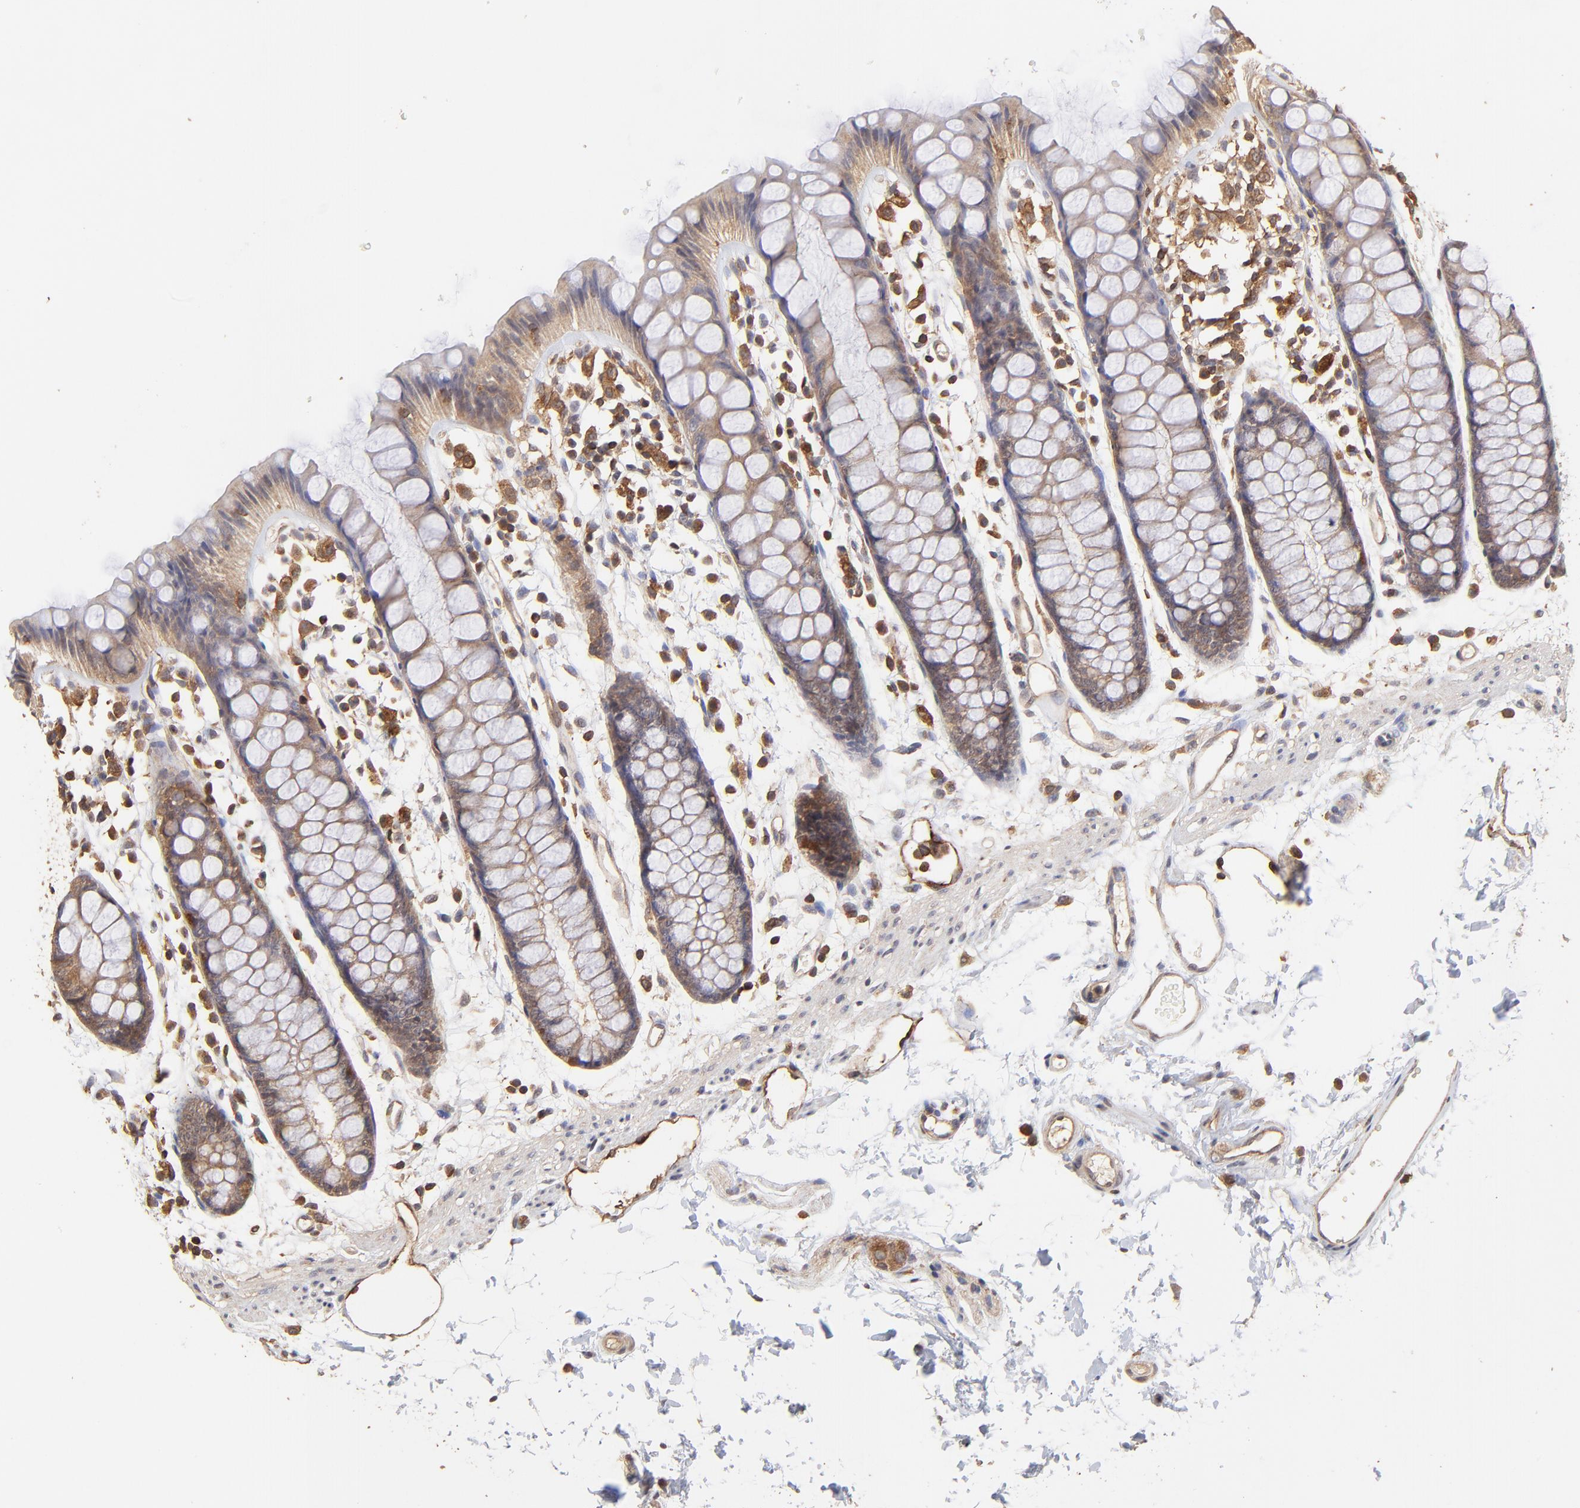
{"staining": {"intensity": "weak", "quantity": ">75%", "location": "cytoplasmic/membranous"}, "tissue": "rectum", "cell_type": "Glandular cells", "image_type": "normal", "snomed": [{"axis": "morphology", "description": "Normal tissue, NOS"}, {"axis": "topography", "description": "Rectum"}], "caption": "Brown immunohistochemical staining in unremarkable rectum displays weak cytoplasmic/membranous expression in about >75% of glandular cells.", "gene": "STON2", "patient": {"sex": "female", "age": 66}}